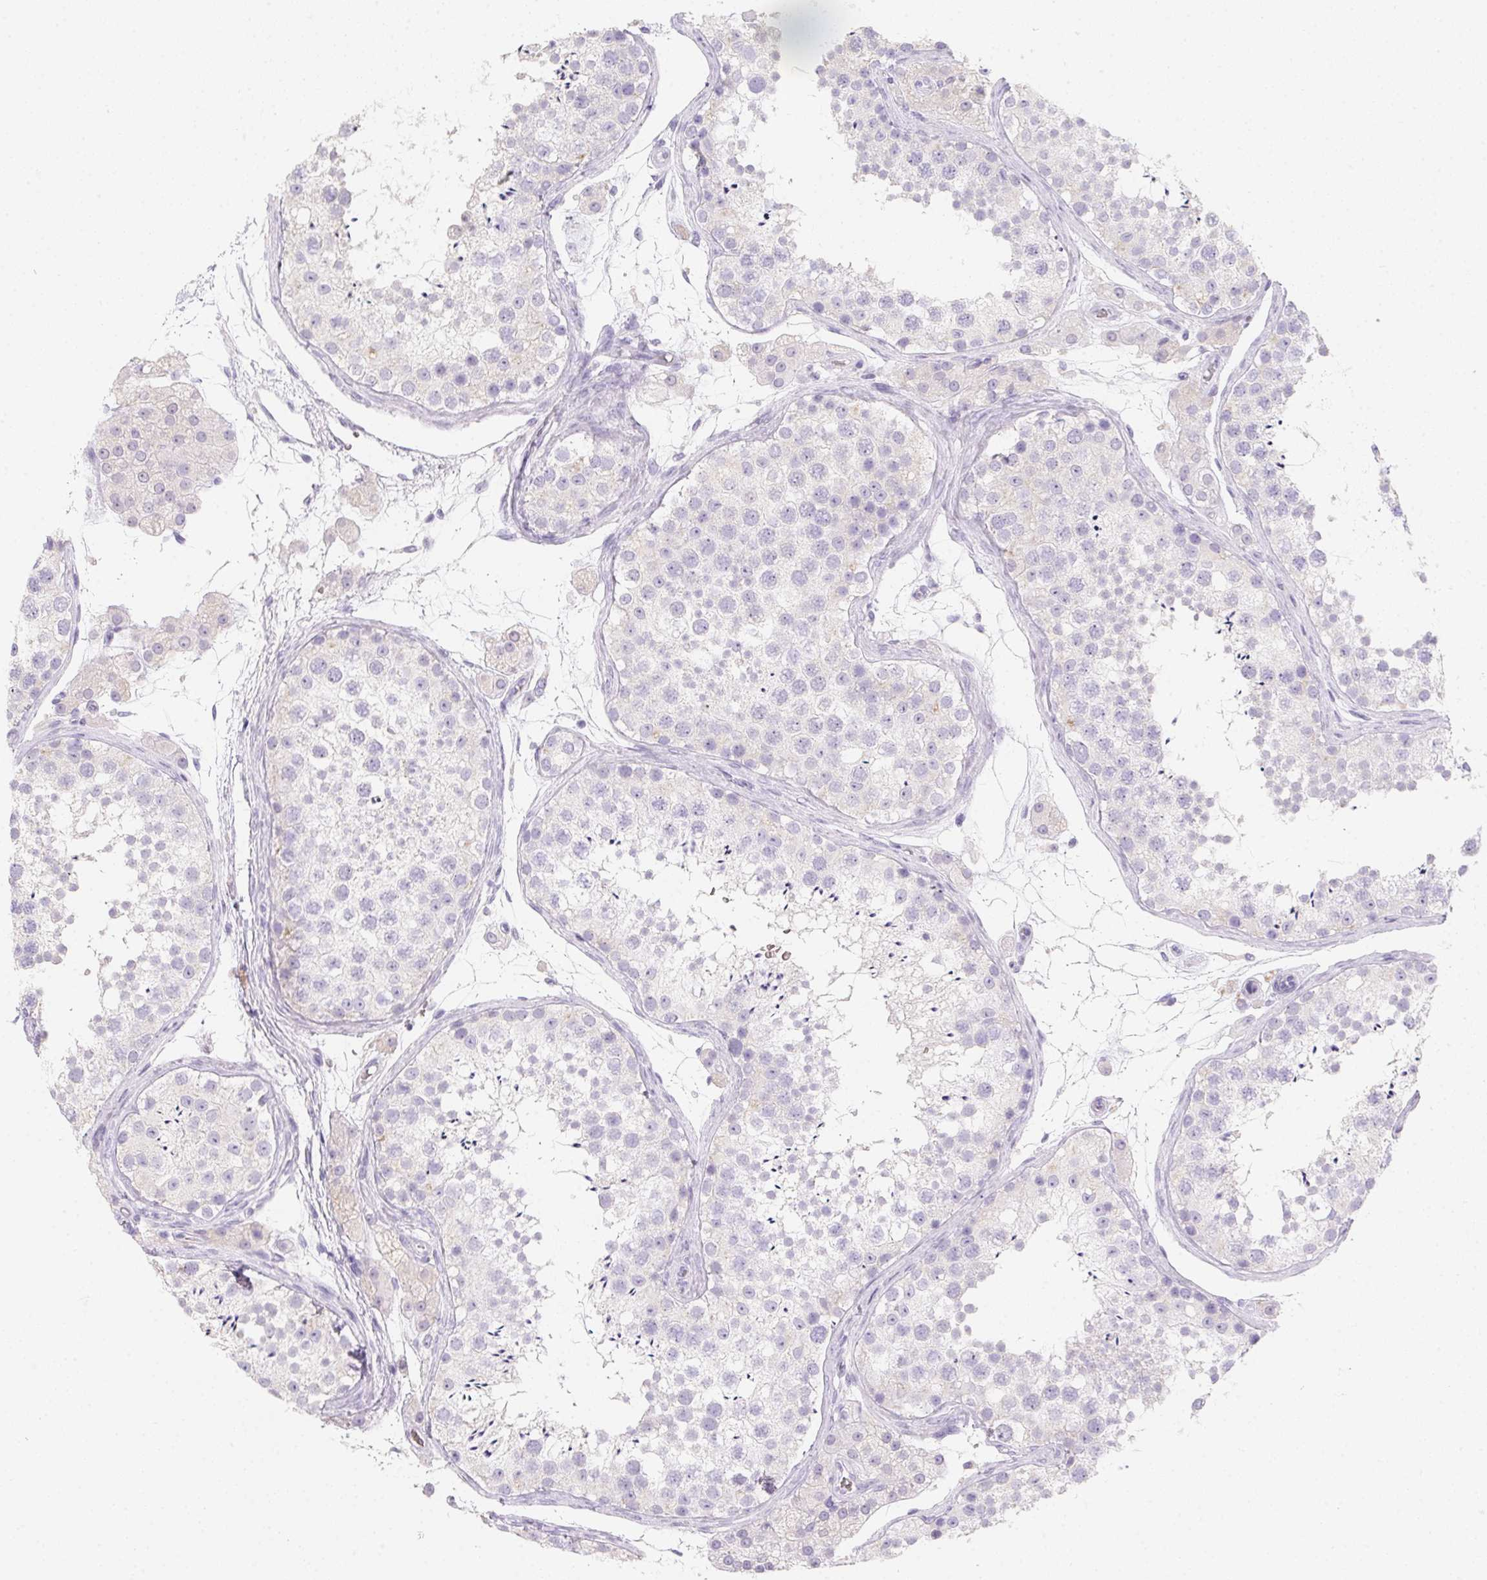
{"staining": {"intensity": "negative", "quantity": "none", "location": "none"}, "tissue": "testis", "cell_type": "Cells in seminiferous ducts", "image_type": "normal", "snomed": [{"axis": "morphology", "description": "Normal tissue, NOS"}, {"axis": "topography", "description": "Testis"}], "caption": "DAB (3,3'-diaminobenzidine) immunohistochemical staining of unremarkable testis shows no significant expression in cells in seminiferous ducts.", "gene": "DCD", "patient": {"sex": "male", "age": 41}}